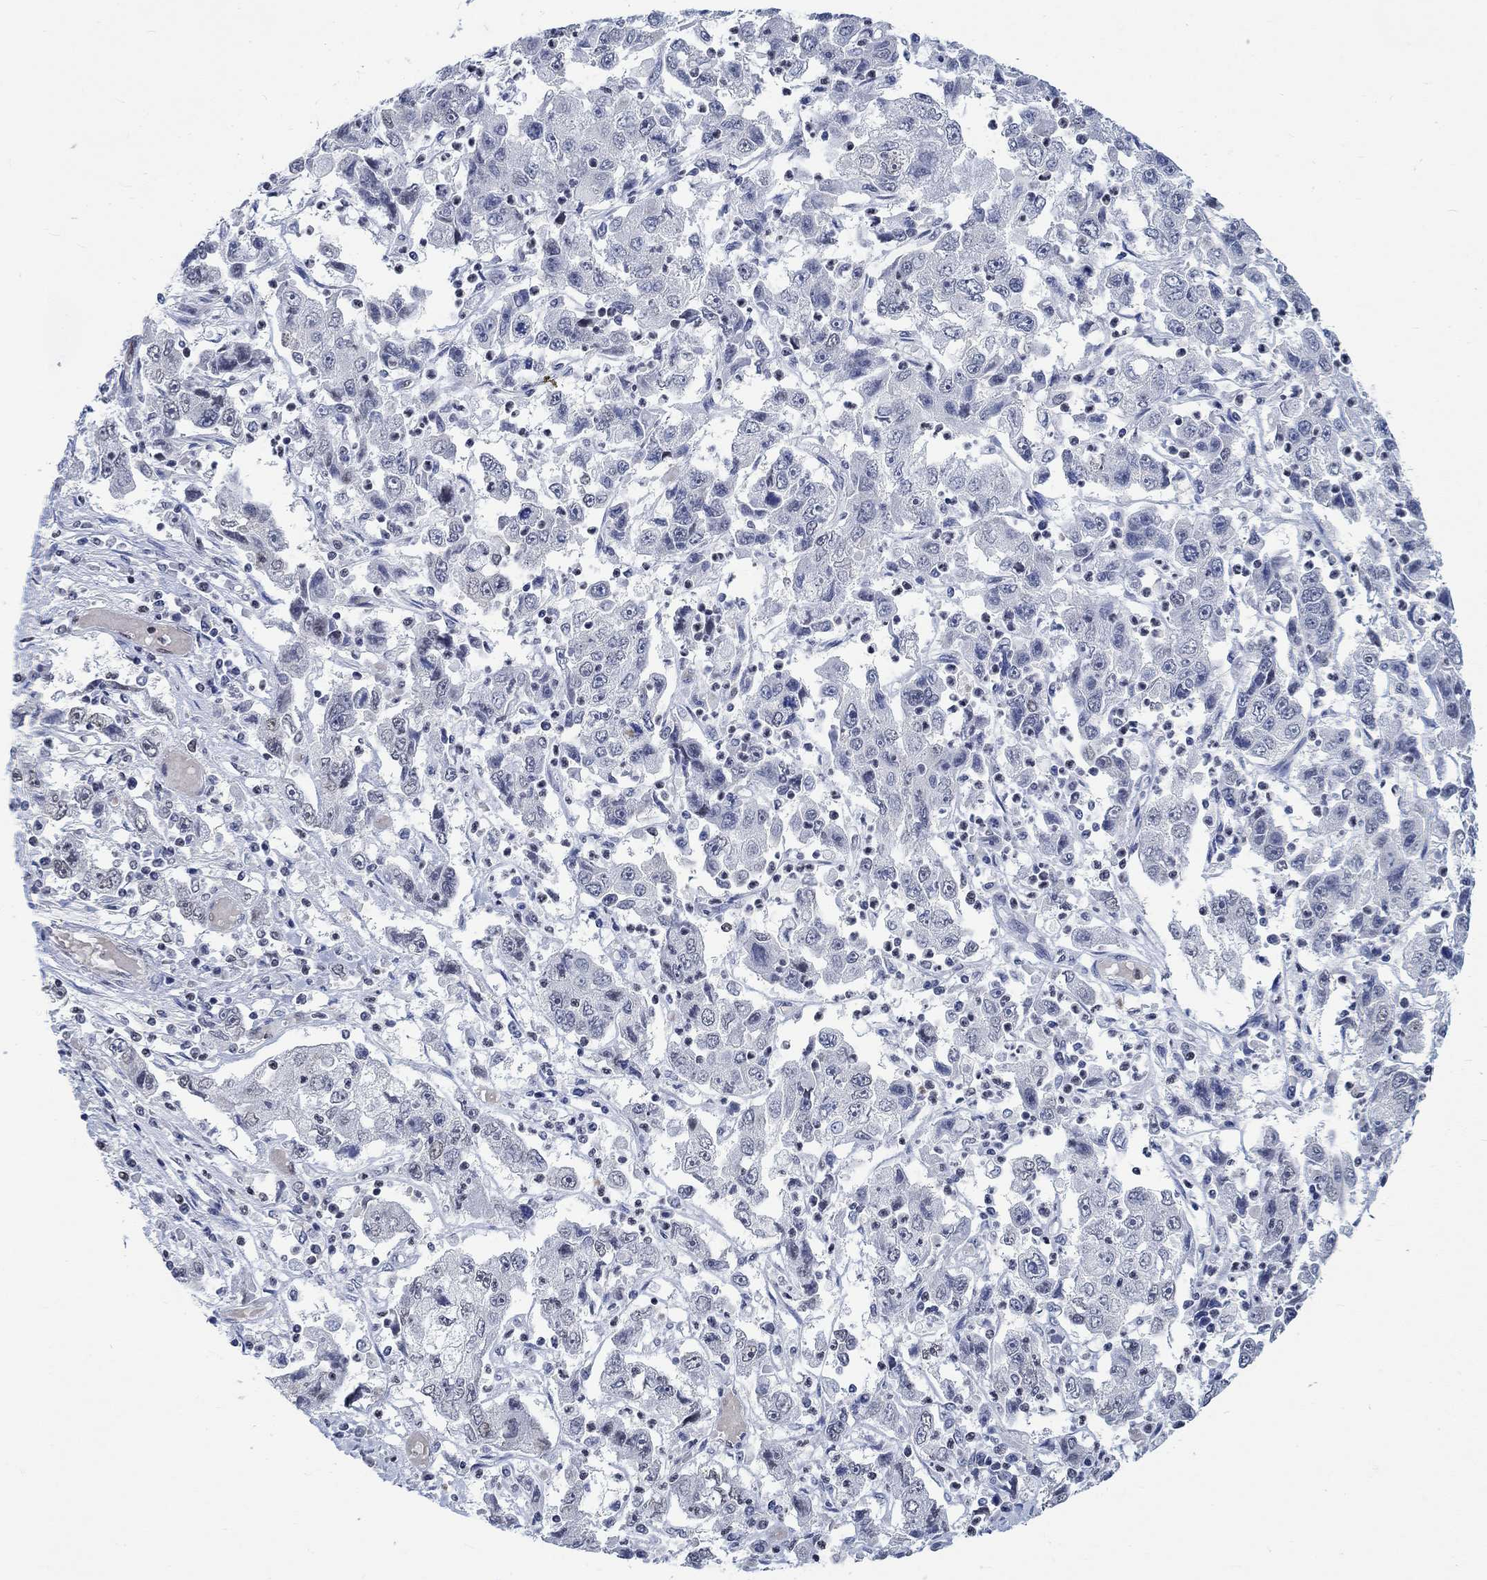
{"staining": {"intensity": "negative", "quantity": "none", "location": "none"}, "tissue": "cervical cancer", "cell_type": "Tumor cells", "image_type": "cancer", "snomed": [{"axis": "morphology", "description": "Squamous cell carcinoma, NOS"}, {"axis": "topography", "description": "Cervix"}], "caption": "Tumor cells are negative for brown protein staining in cervical squamous cell carcinoma.", "gene": "KCNH8", "patient": {"sex": "female", "age": 36}}